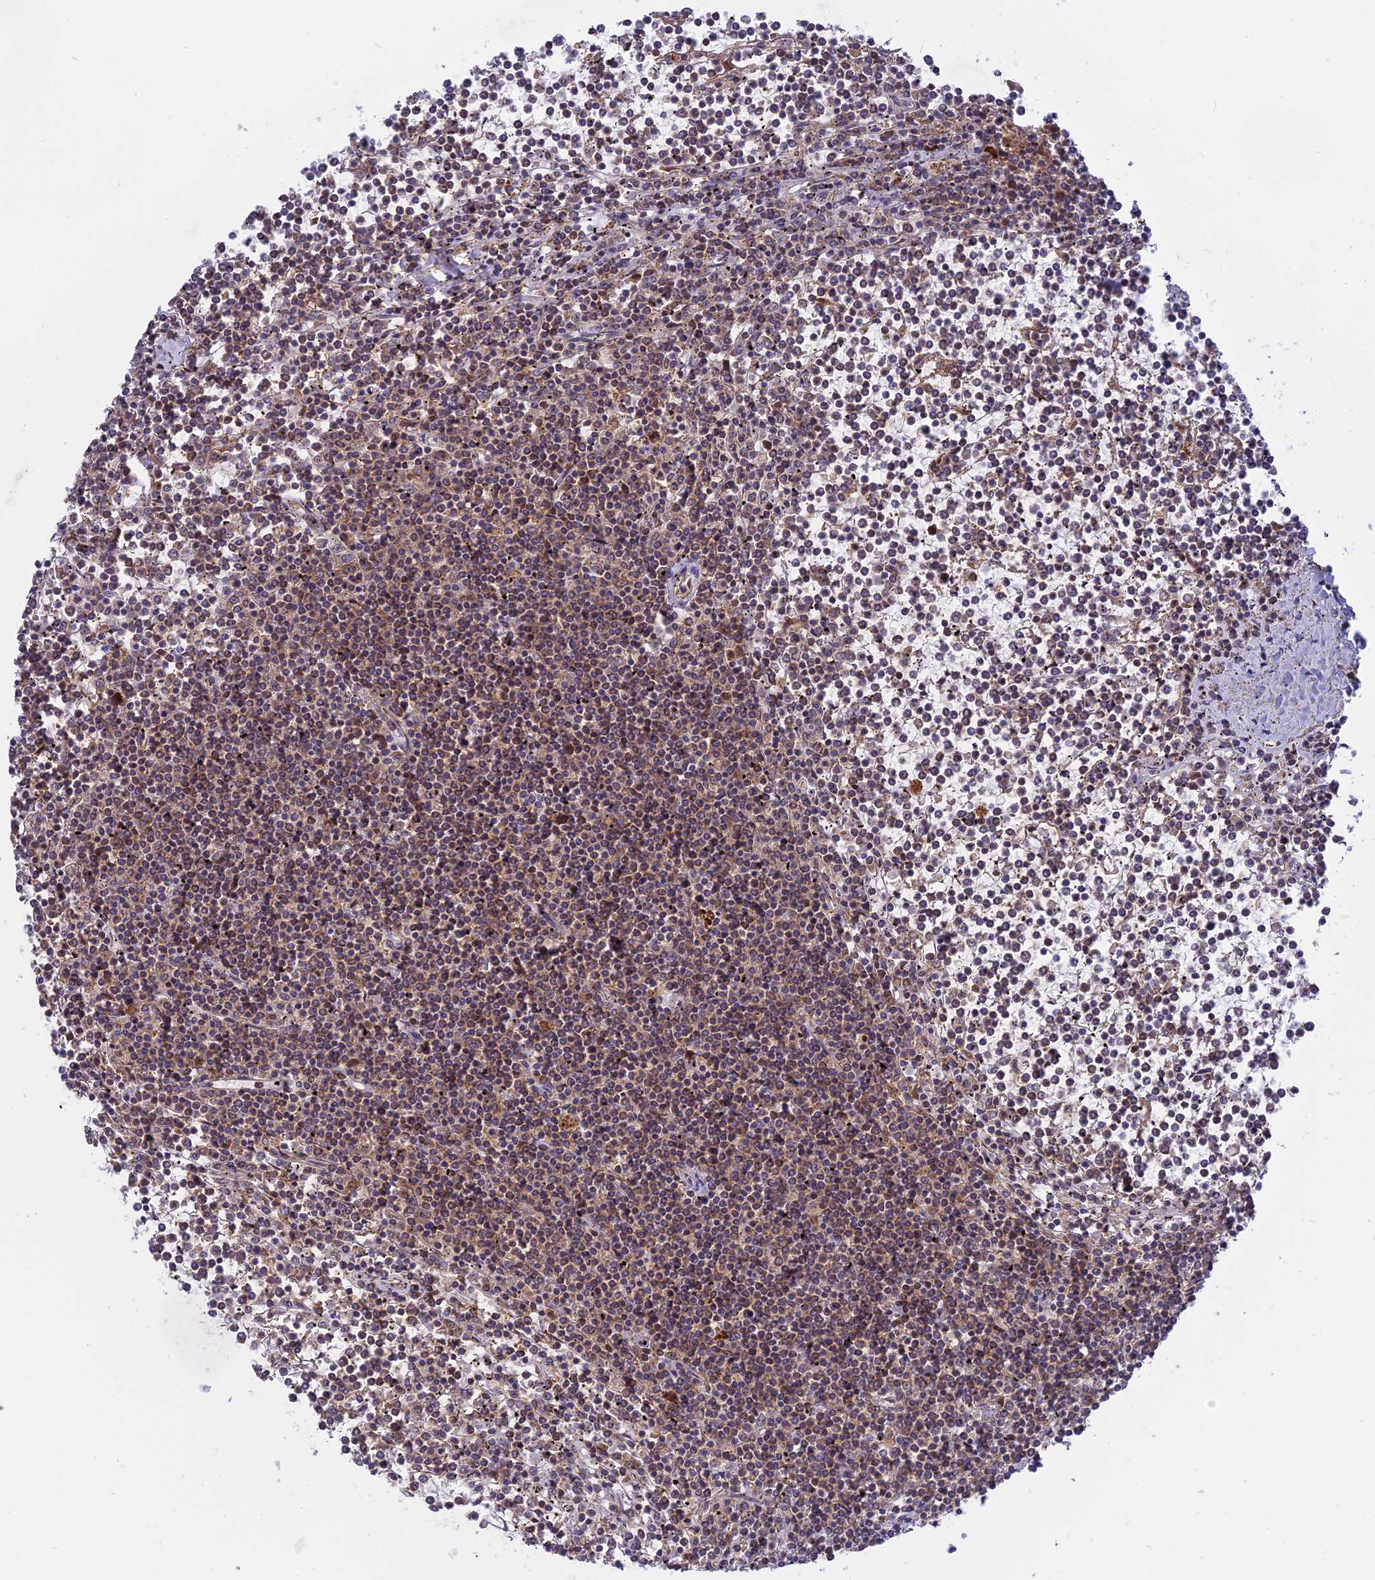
{"staining": {"intensity": "weak", "quantity": "<25%", "location": "cytoplasmic/membranous"}, "tissue": "lymphoma", "cell_type": "Tumor cells", "image_type": "cancer", "snomed": [{"axis": "morphology", "description": "Malignant lymphoma, non-Hodgkin's type, Low grade"}, {"axis": "topography", "description": "Spleen"}], "caption": "High power microscopy photomicrograph of an IHC photomicrograph of low-grade malignant lymphoma, non-Hodgkin's type, revealing no significant expression in tumor cells. Brightfield microscopy of immunohistochemistry stained with DAB (brown) and hematoxylin (blue), captured at high magnification.", "gene": "IL21R", "patient": {"sex": "female", "age": 19}}